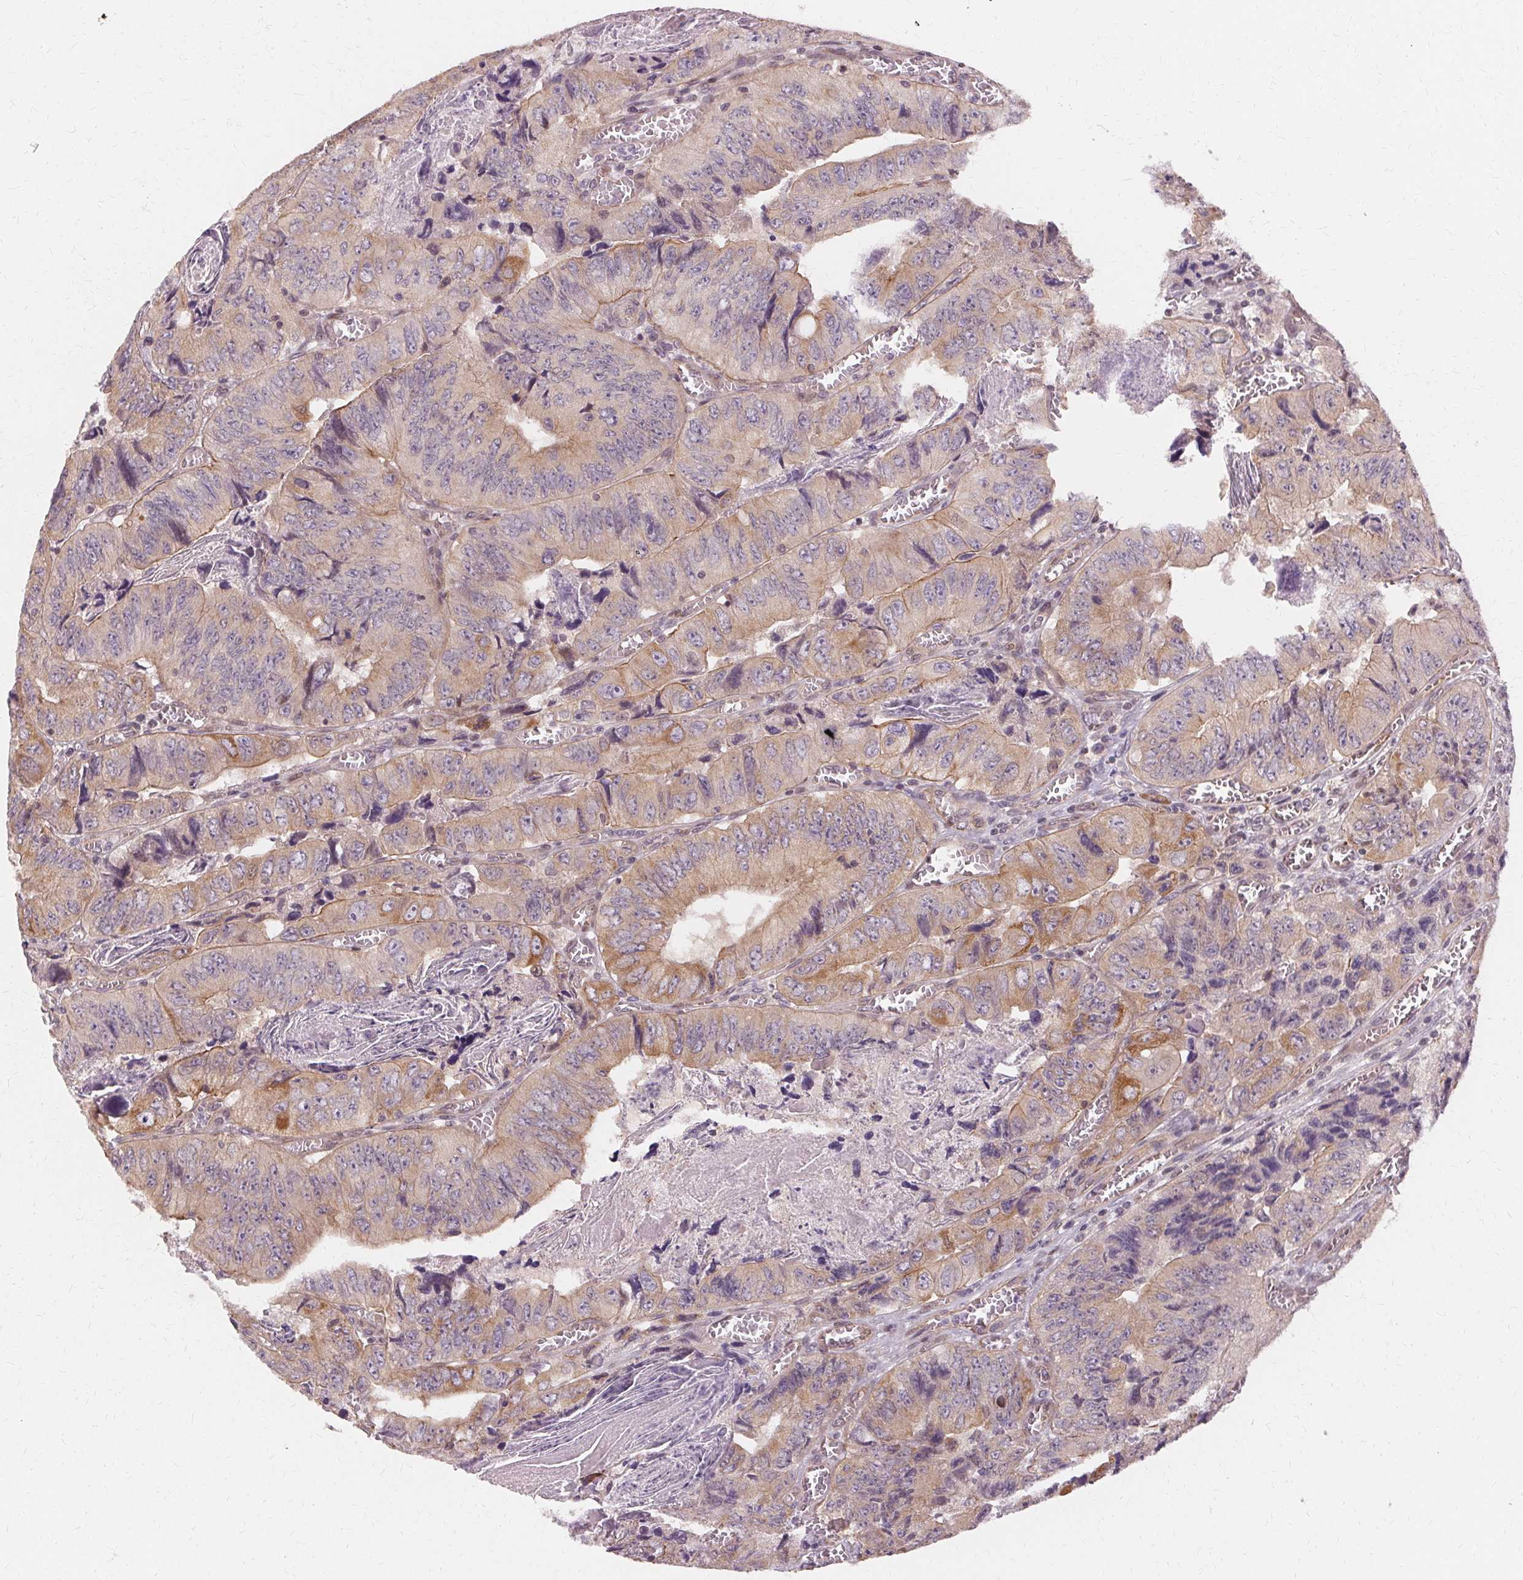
{"staining": {"intensity": "moderate", "quantity": "<25%", "location": "cytoplasmic/membranous"}, "tissue": "colorectal cancer", "cell_type": "Tumor cells", "image_type": "cancer", "snomed": [{"axis": "morphology", "description": "Adenocarcinoma, NOS"}, {"axis": "topography", "description": "Colon"}], "caption": "Immunohistochemical staining of human colorectal adenocarcinoma demonstrates low levels of moderate cytoplasmic/membranous expression in approximately <25% of tumor cells.", "gene": "USP8", "patient": {"sex": "female", "age": 84}}